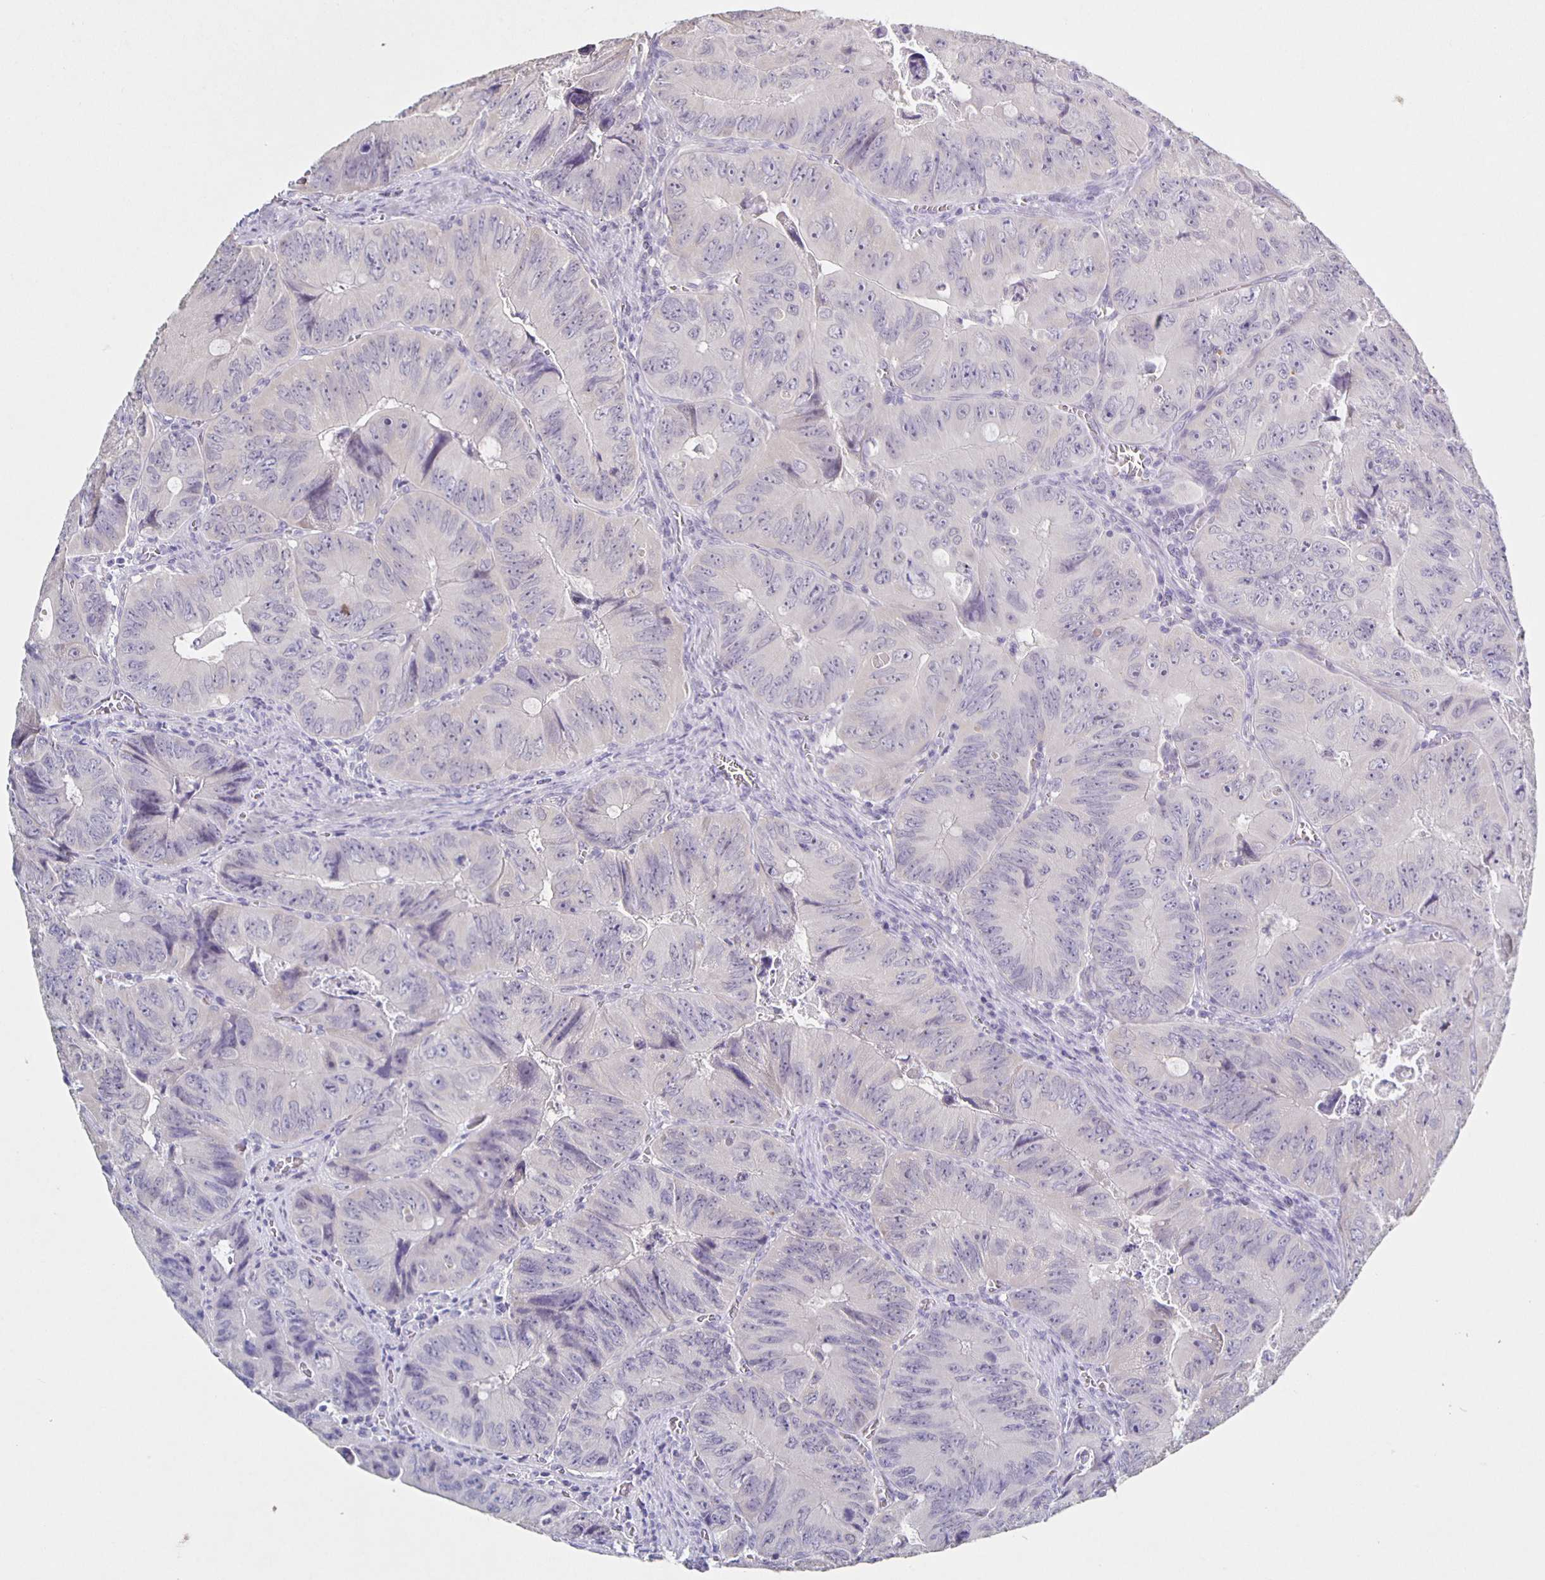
{"staining": {"intensity": "negative", "quantity": "none", "location": "none"}, "tissue": "colorectal cancer", "cell_type": "Tumor cells", "image_type": "cancer", "snomed": [{"axis": "morphology", "description": "Adenocarcinoma, NOS"}, {"axis": "topography", "description": "Colon"}], "caption": "Colorectal cancer stained for a protein using immunohistochemistry (IHC) exhibits no expression tumor cells.", "gene": "CARNS1", "patient": {"sex": "female", "age": 84}}